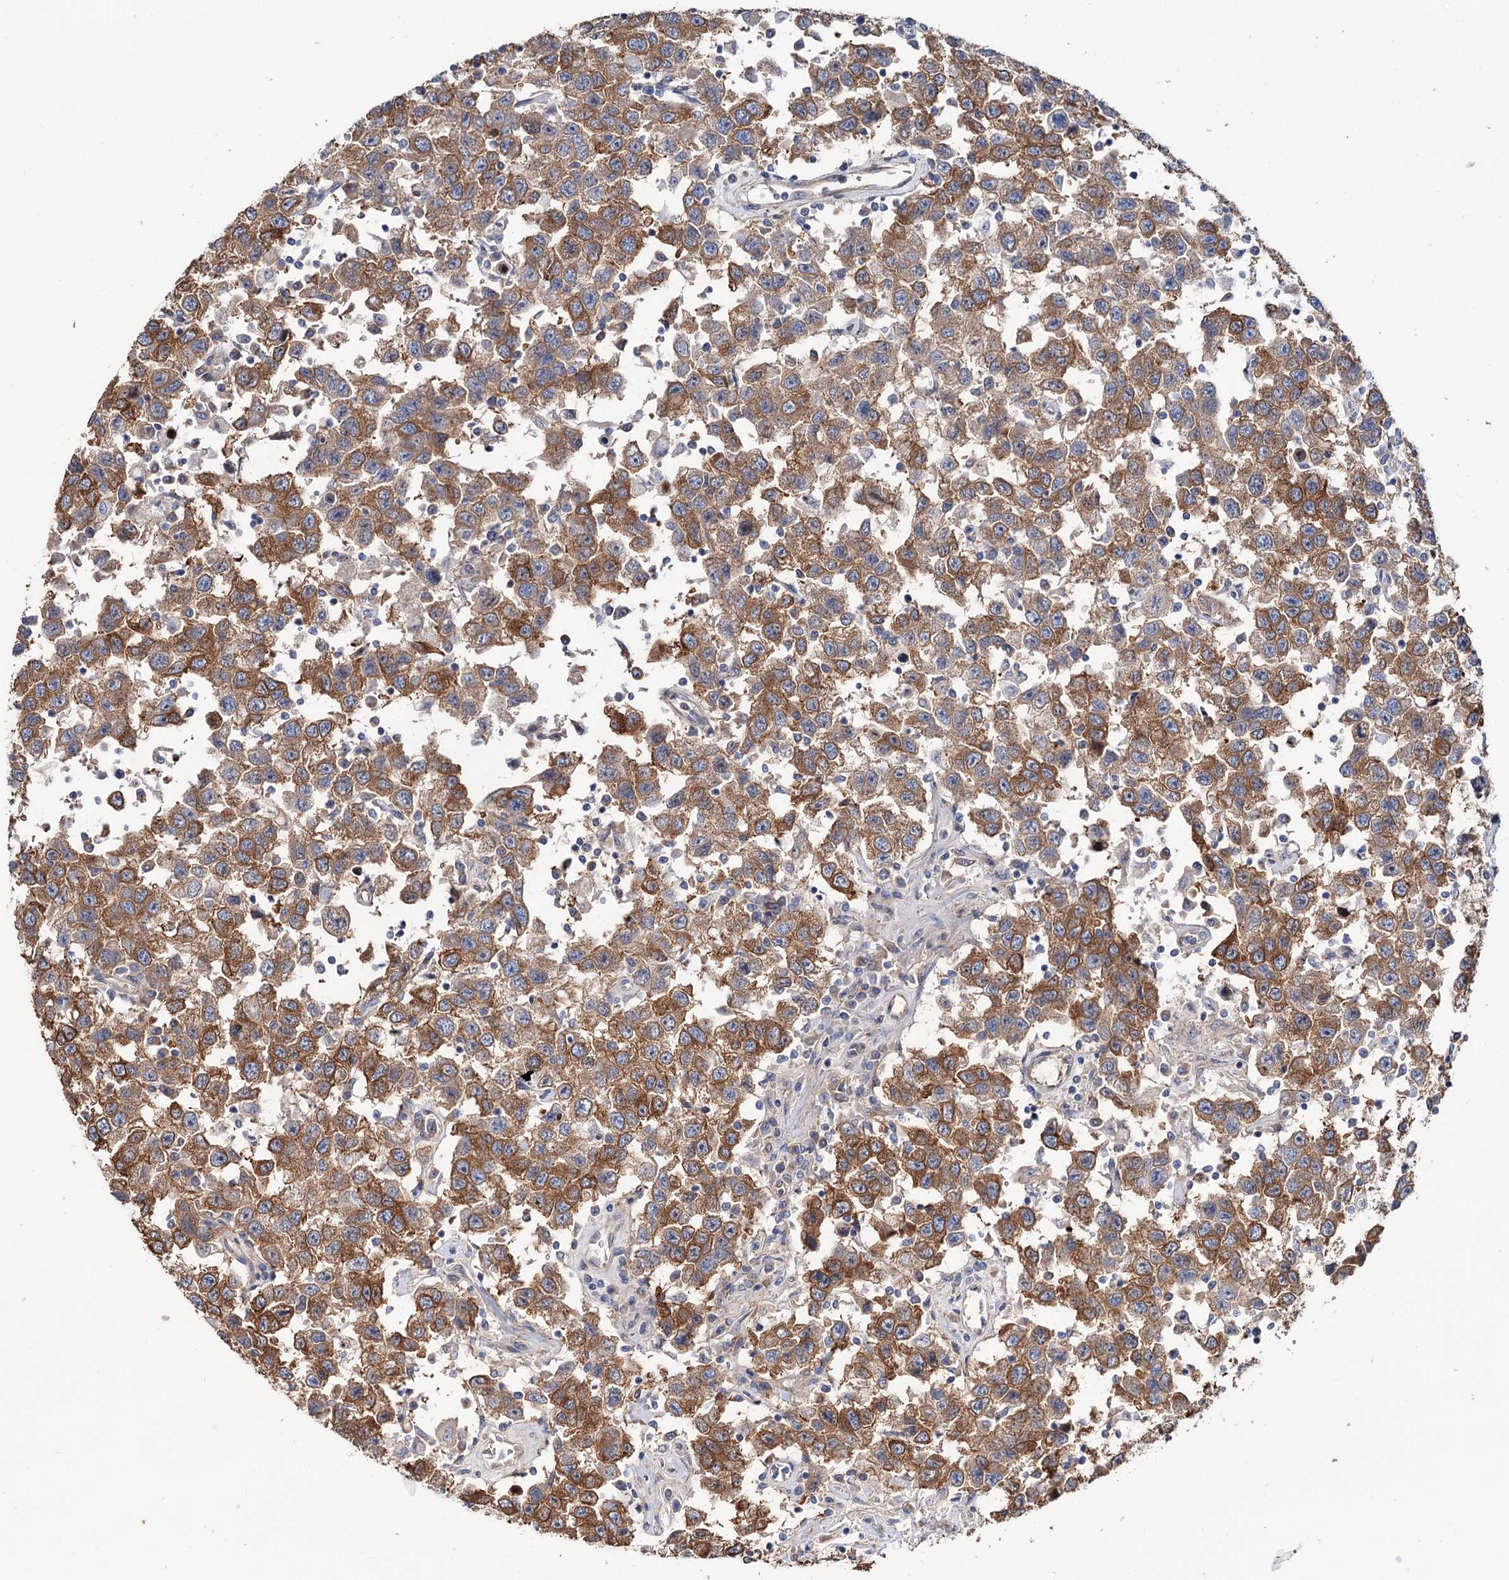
{"staining": {"intensity": "moderate", "quantity": ">75%", "location": "cytoplasmic/membranous"}, "tissue": "testis cancer", "cell_type": "Tumor cells", "image_type": "cancer", "snomed": [{"axis": "morphology", "description": "Seminoma, NOS"}, {"axis": "topography", "description": "Testis"}], "caption": "About >75% of tumor cells in seminoma (testis) display moderate cytoplasmic/membranous protein positivity as visualized by brown immunohistochemical staining.", "gene": "PTDSS2", "patient": {"sex": "male", "age": 41}}